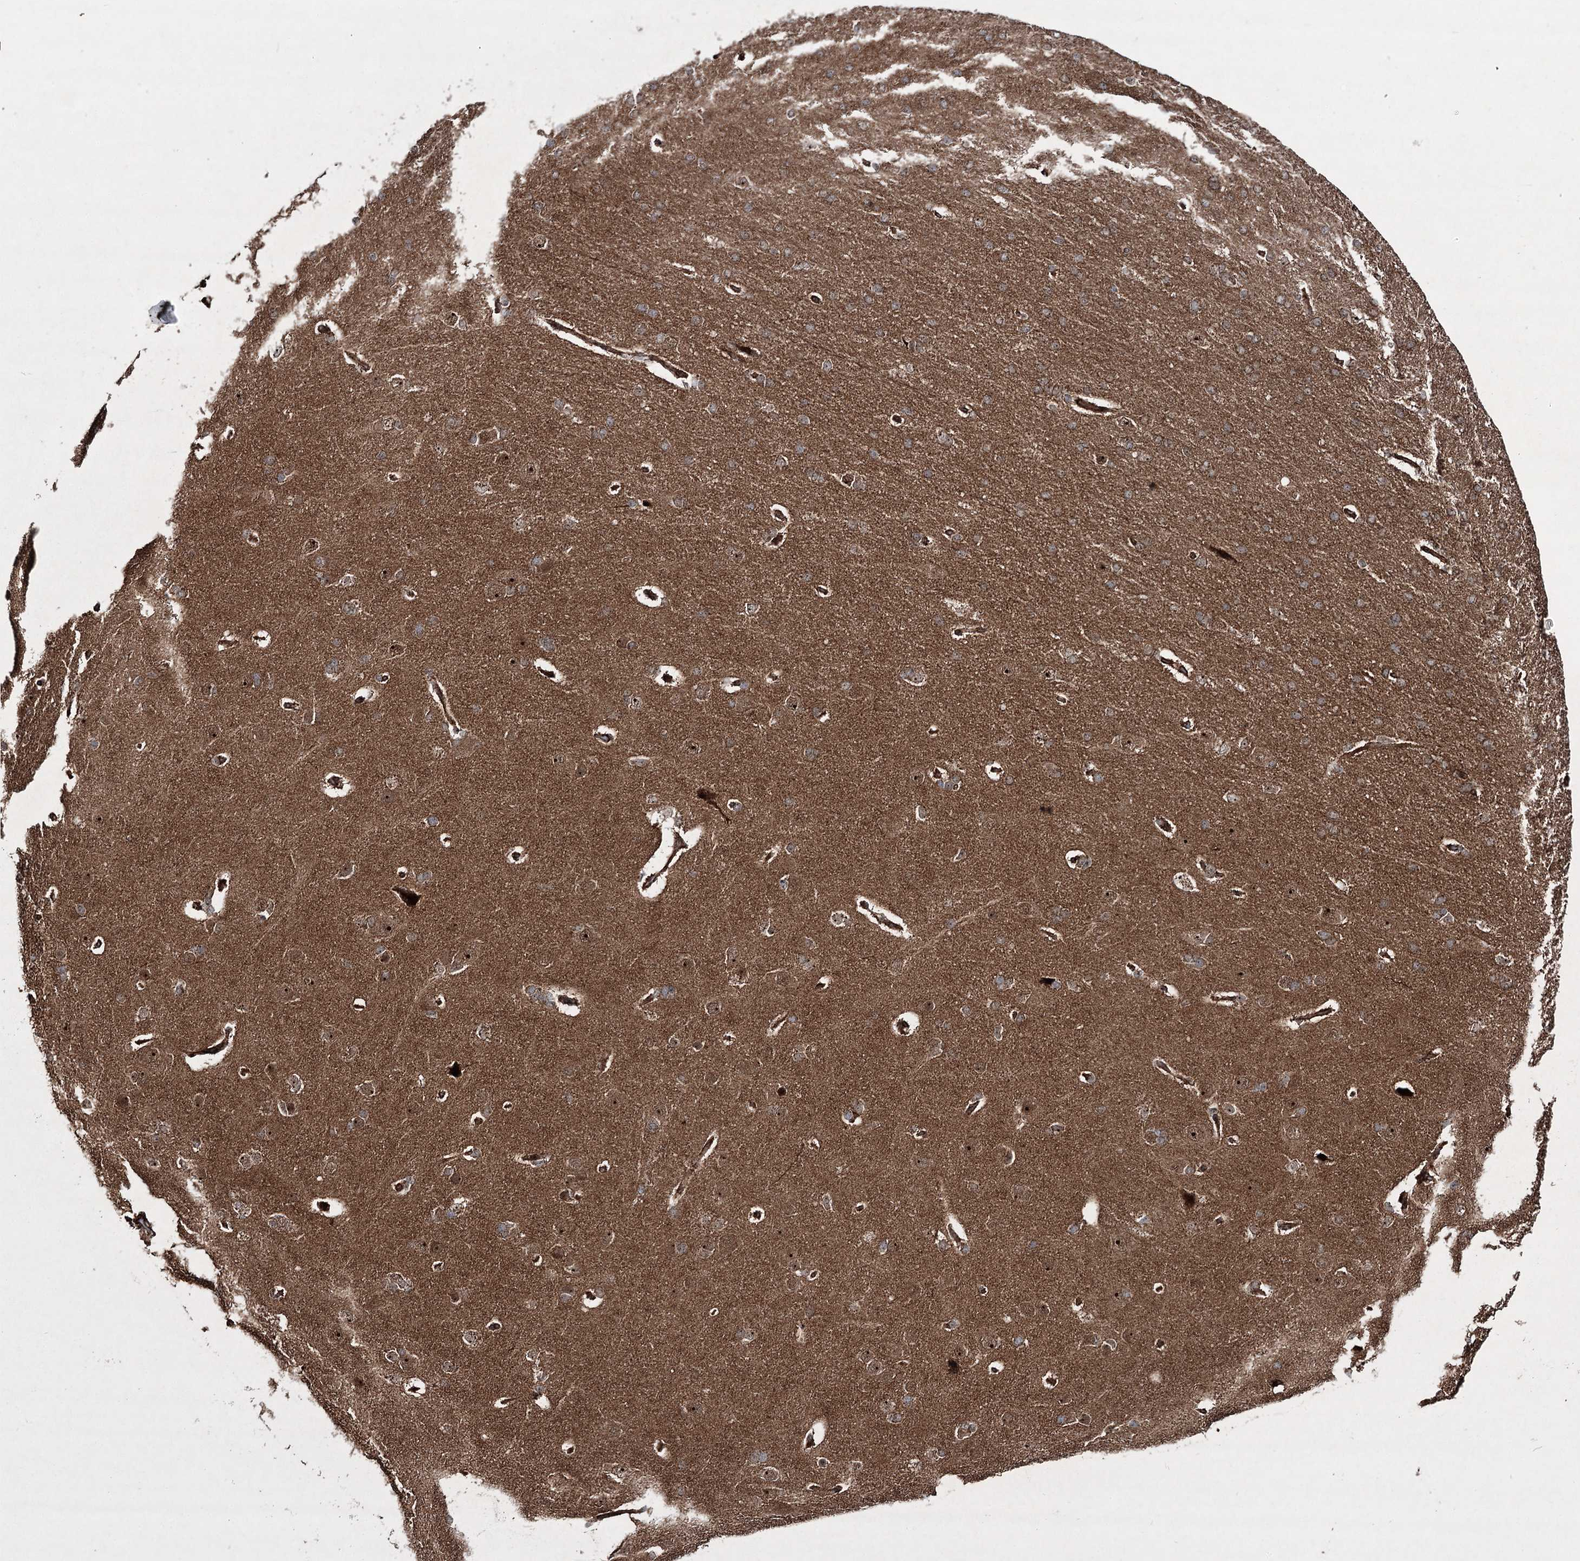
{"staining": {"intensity": "strong", "quantity": ">75%", "location": "cytoplasmic/membranous,nuclear"}, "tissue": "cerebral cortex", "cell_type": "Endothelial cells", "image_type": "normal", "snomed": [{"axis": "morphology", "description": "Normal tissue, NOS"}, {"axis": "topography", "description": "Cerebral cortex"}], "caption": "DAB (3,3'-diaminobenzidine) immunohistochemical staining of unremarkable cerebral cortex demonstrates strong cytoplasmic/membranous,nuclear protein staining in about >75% of endothelial cells. The protein of interest is shown in brown color, while the nuclei are stained blue.", "gene": "SERINC5", "patient": {"sex": "male", "age": 62}}